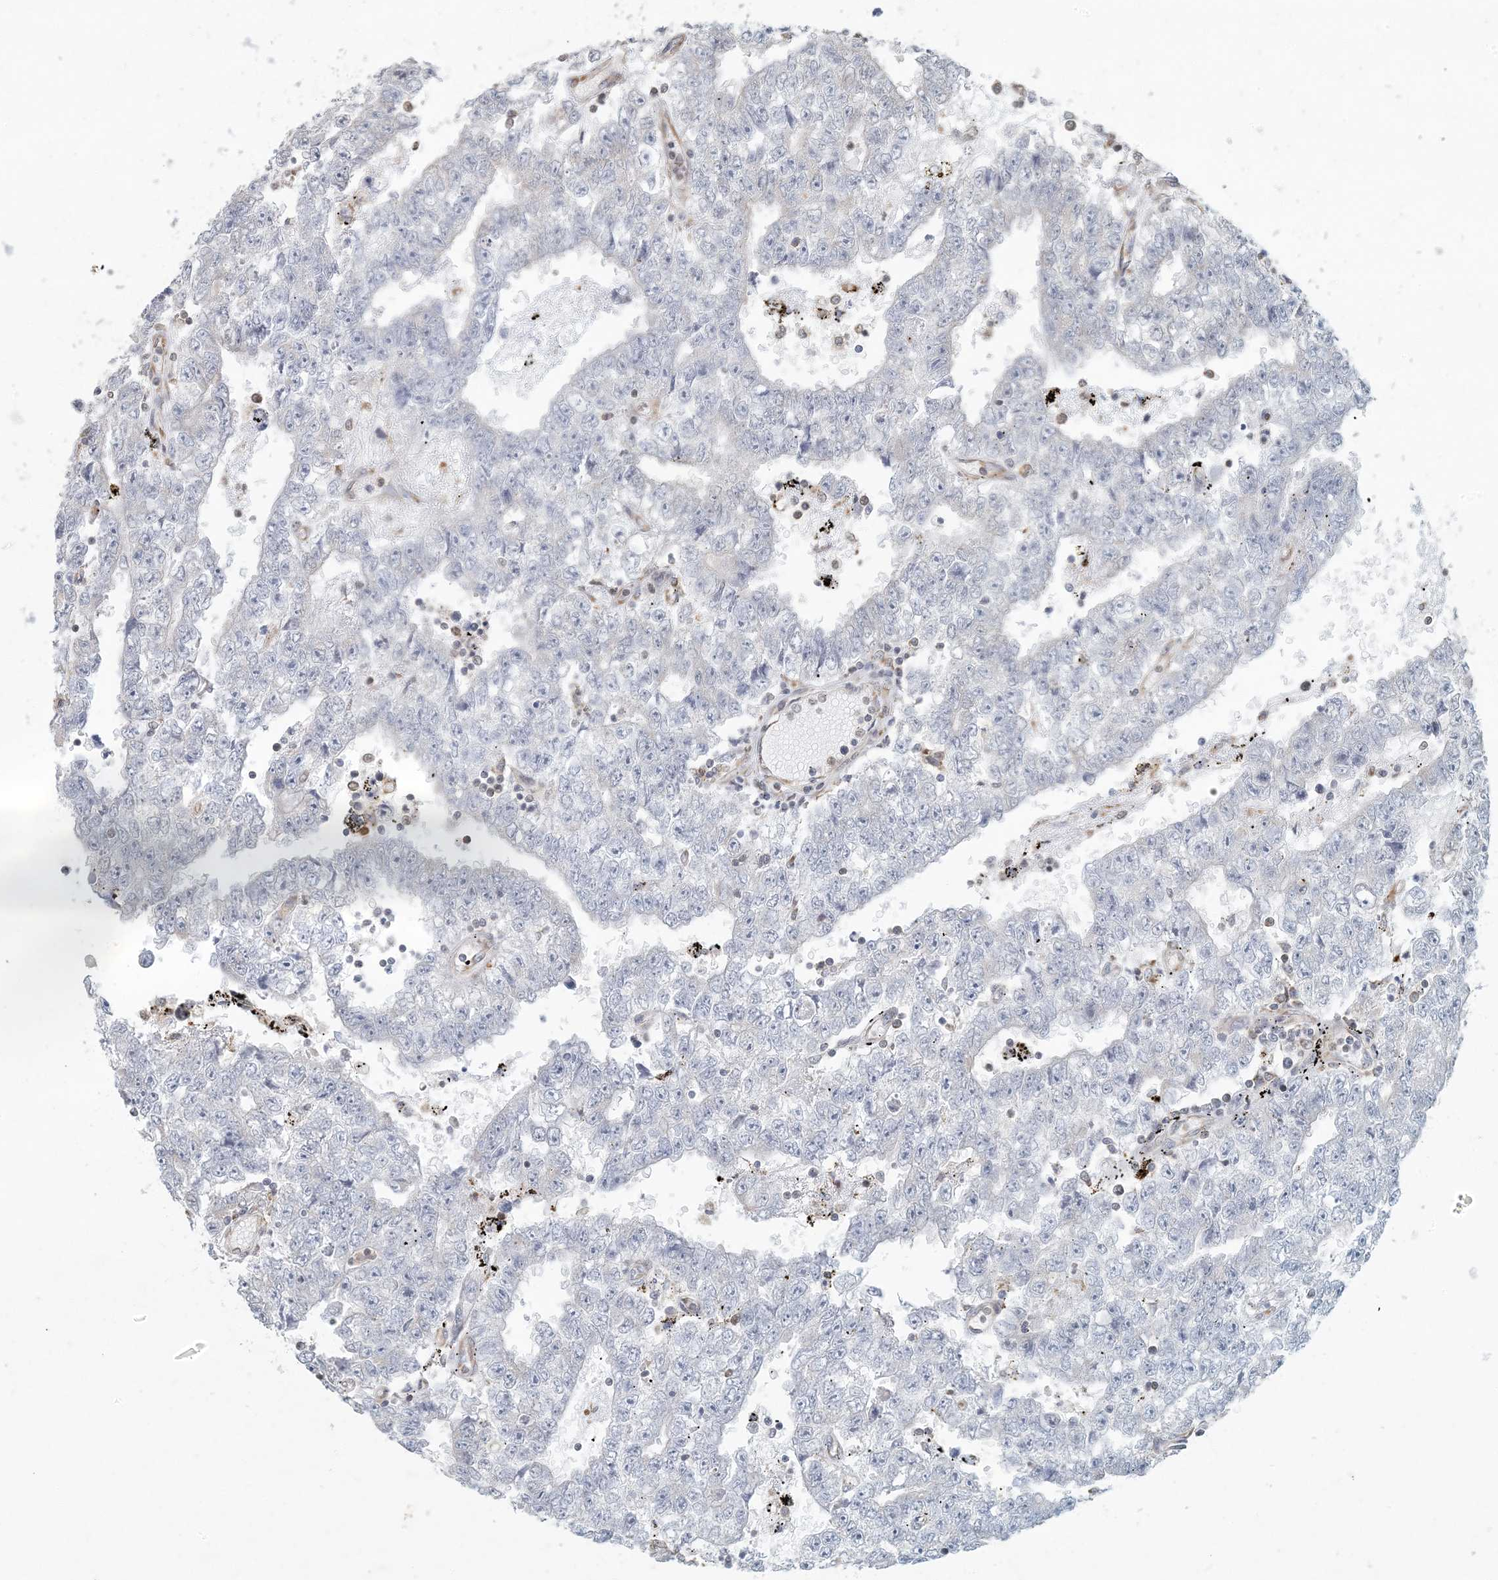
{"staining": {"intensity": "negative", "quantity": "none", "location": "none"}, "tissue": "testis cancer", "cell_type": "Tumor cells", "image_type": "cancer", "snomed": [{"axis": "morphology", "description": "Carcinoma, Embryonal, NOS"}, {"axis": "topography", "description": "Testis"}], "caption": "High power microscopy image of an immunohistochemistry (IHC) image of testis cancer (embryonal carcinoma), revealing no significant staining in tumor cells. (DAB immunohistochemistry with hematoxylin counter stain).", "gene": "AK9", "patient": {"sex": "male", "age": 25}}